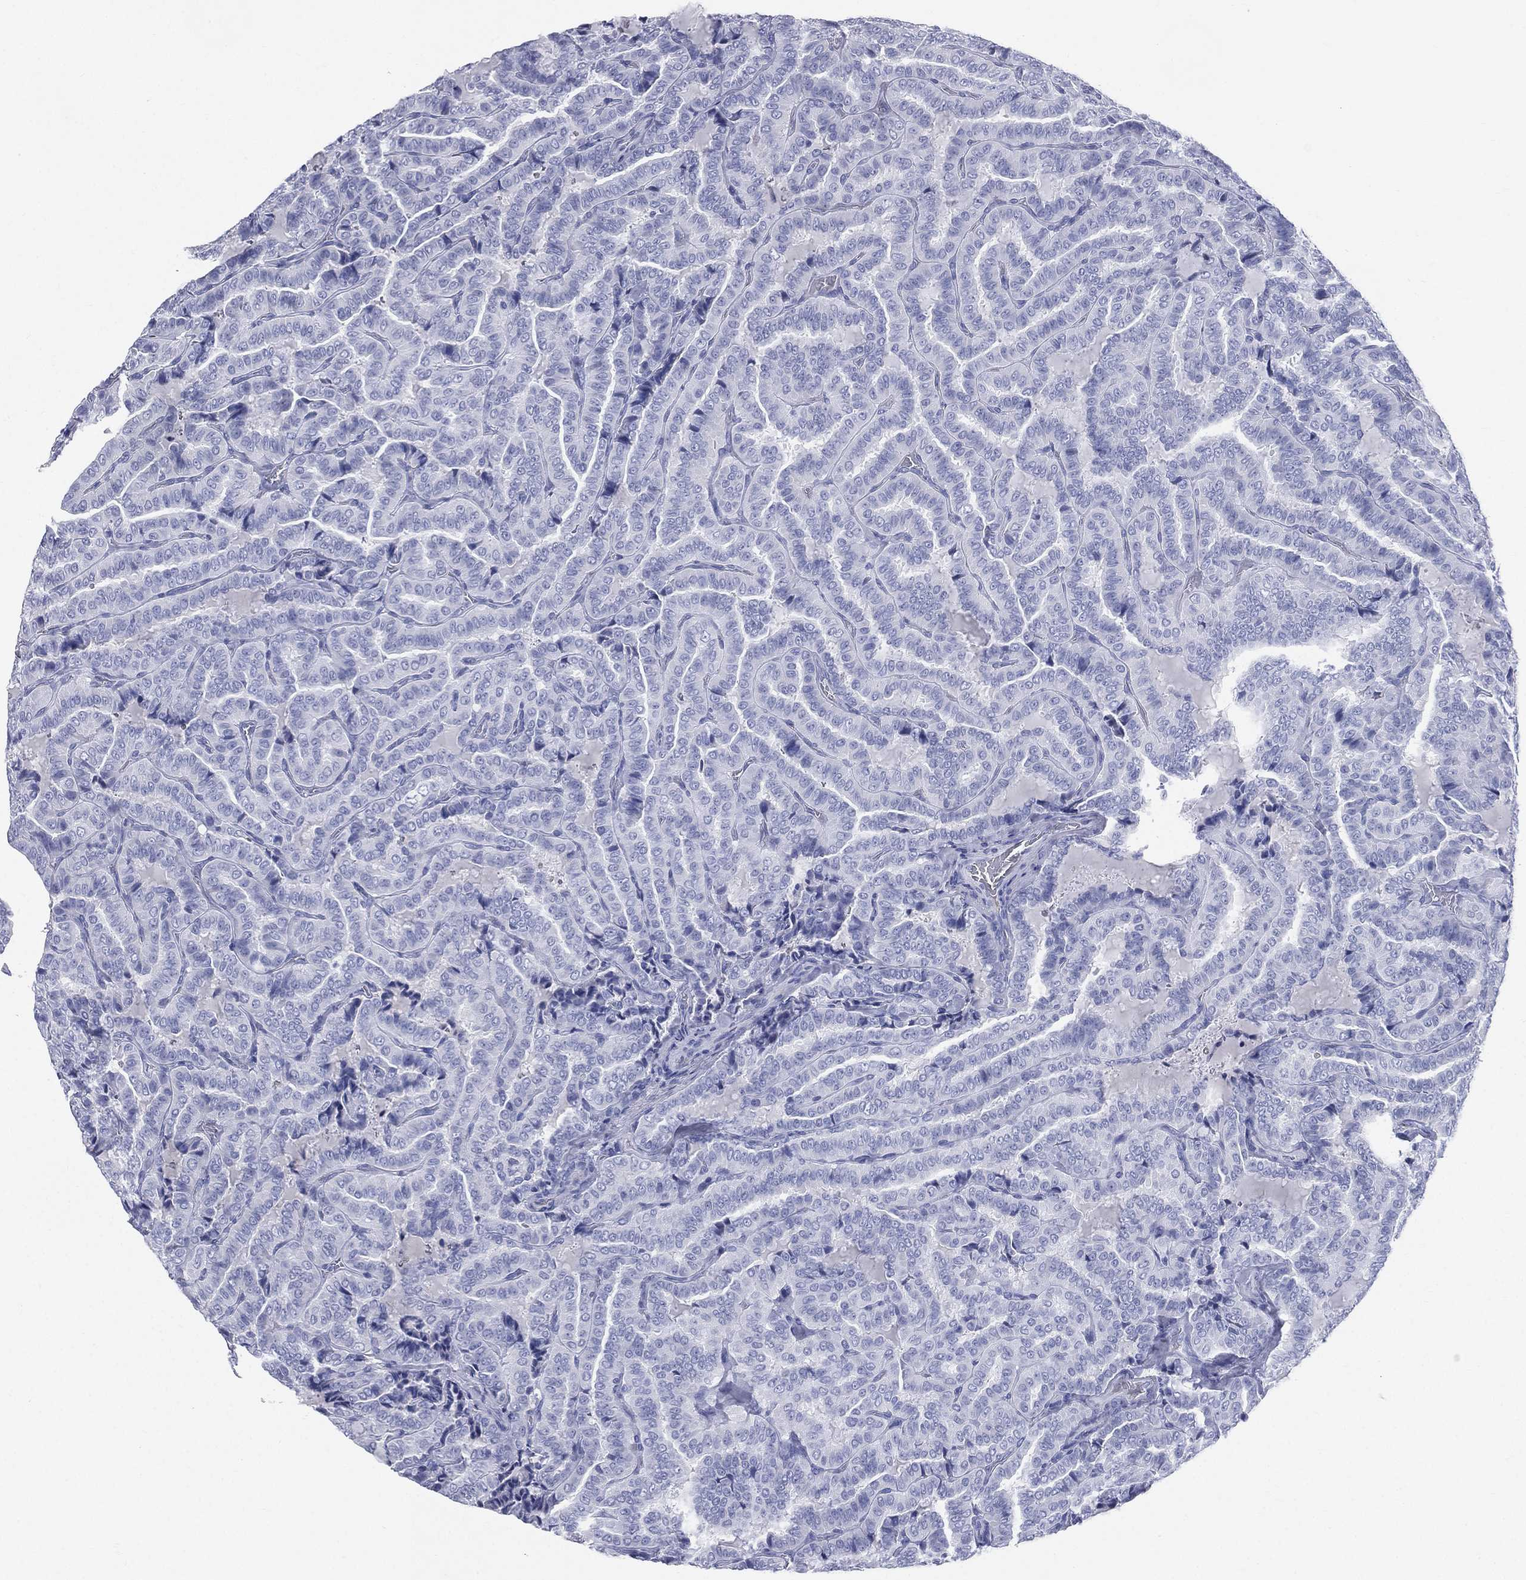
{"staining": {"intensity": "negative", "quantity": "none", "location": "none"}, "tissue": "thyroid cancer", "cell_type": "Tumor cells", "image_type": "cancer", "snomed": [{"axis": "morphology", "description": "Papillary adenocarcinoma, NOS"}, {"axis": "topography", "description": "Thyroid gland"}], "caption": "Immunohistochemistry (IHC) of human papillary adenocarcinoma (thyroid) reveals no positivity in tumor cells.", "gene": "HP", "patient": {"sex": "female", "age": 39}}